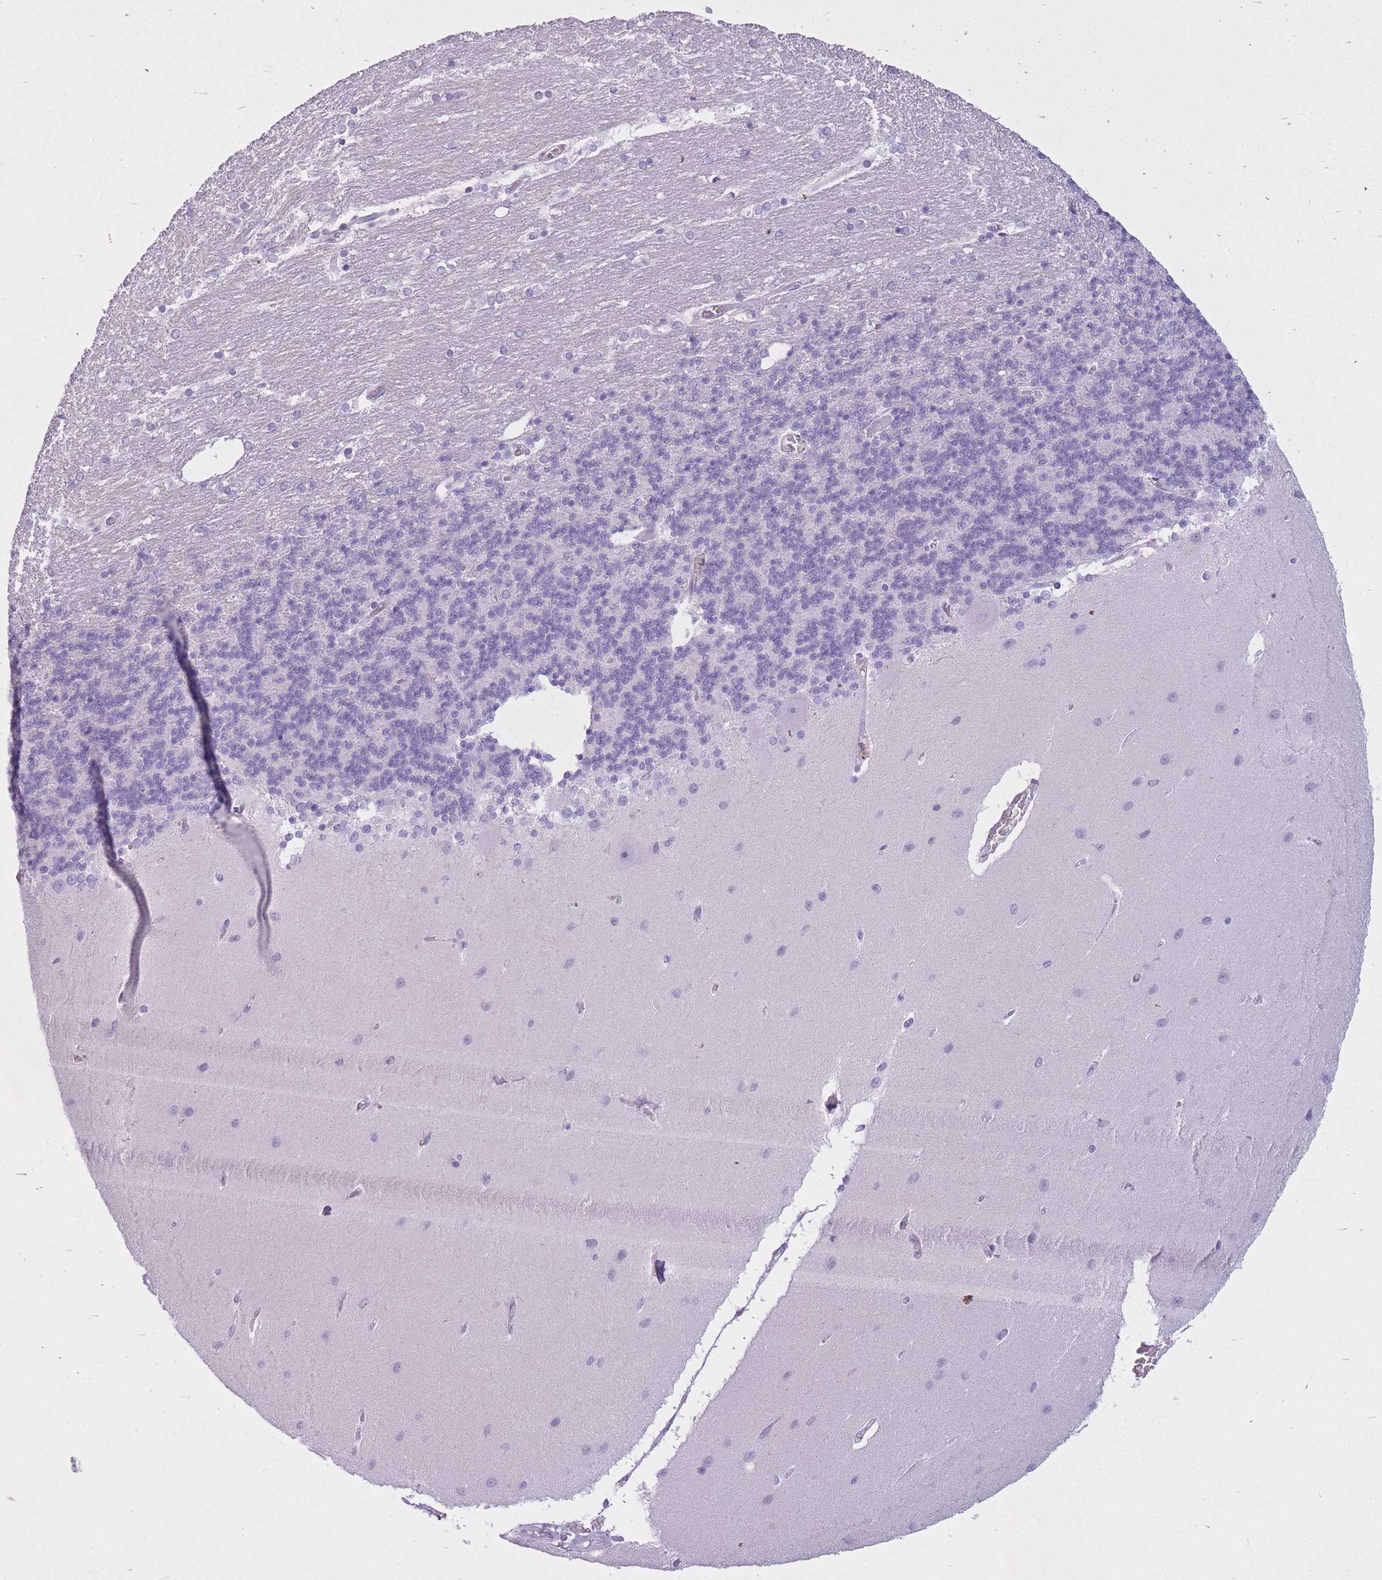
{"staining": {"intensity": "negative", "quantity": "none", "location": "none"}, "tissue": "cerebellum", "cell_type": "Cells in granular layer", "image_type": "normal", "snomed": [{"axis": "morphology", "description": "Normal tissue, NOS"}, {"axis": "topography", "description": "Cerebellum"}], "caption": "Immunohistochemistry (IHC) of unremarkable human cerebellum demonstrates no expression in cells in granular layer. (DAB IHC, high magnification).", "gene": "GOLGA6A", "patient": {"sex": "female", "age": 54}}